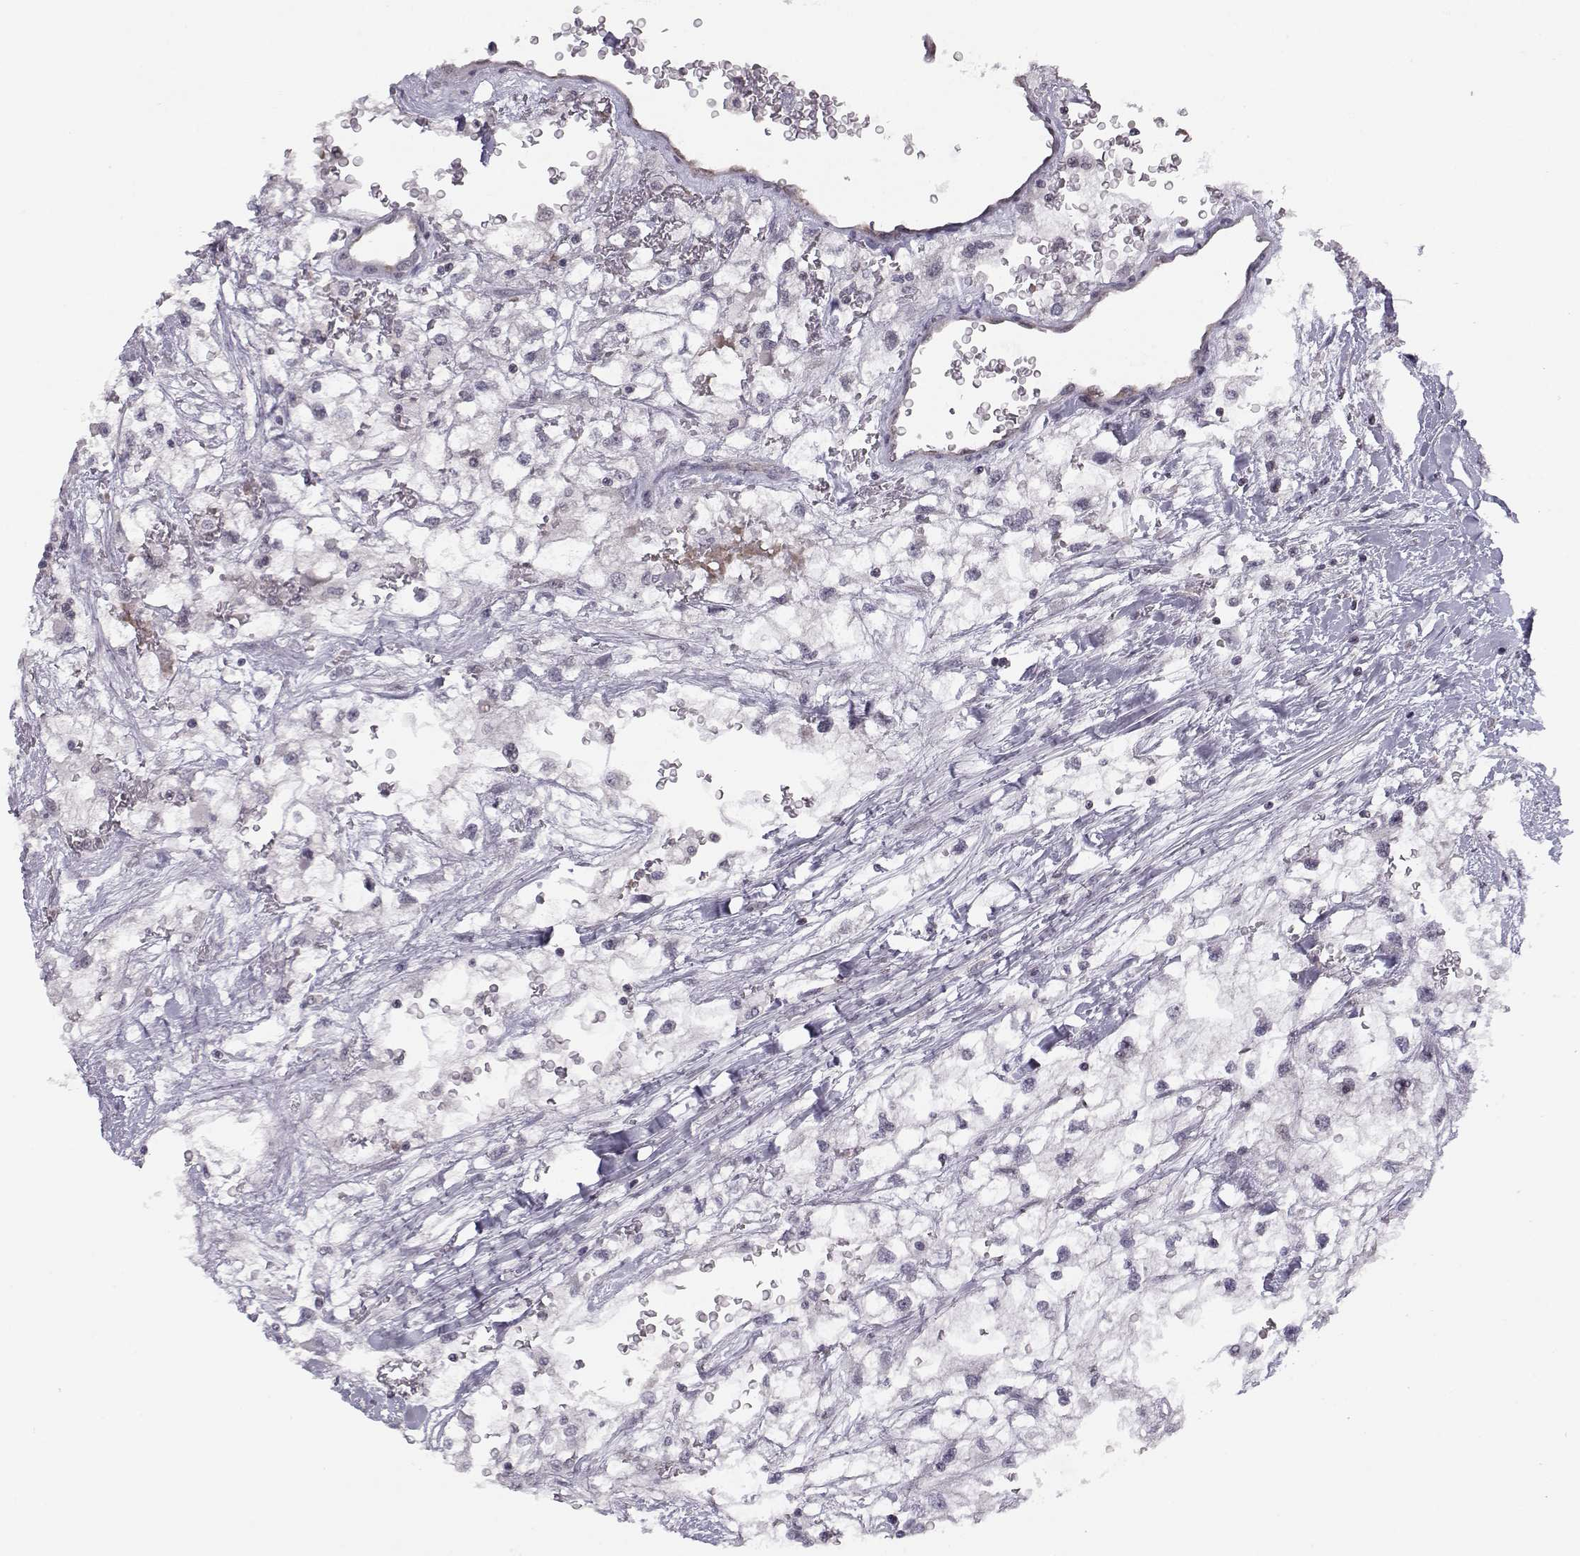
{"staining": {"intensity": "negative", "quantity": "none", "location": "none"}, "tissue": "renal cancer", "cell_type": "Tumor cells", "image_type": "cancer", "snomed": [{"axis": "morphology", "description": "Adenocarcinoma, NOS"}, {"axis": "topography", "description": "Kidney"}], "caption": "A high-resolution image shows immunohistochemistry staining of adenocarcinoma (renal), which demonstrates no significant expression in tumor cells. The staining is performed using DAB (3,3'-diaminobenzidine) brown chromogen with nuclei counter-stained in using hematoxylin.", "gene": "KIF13B", "patient": {"sex": "male", "age": 59}}